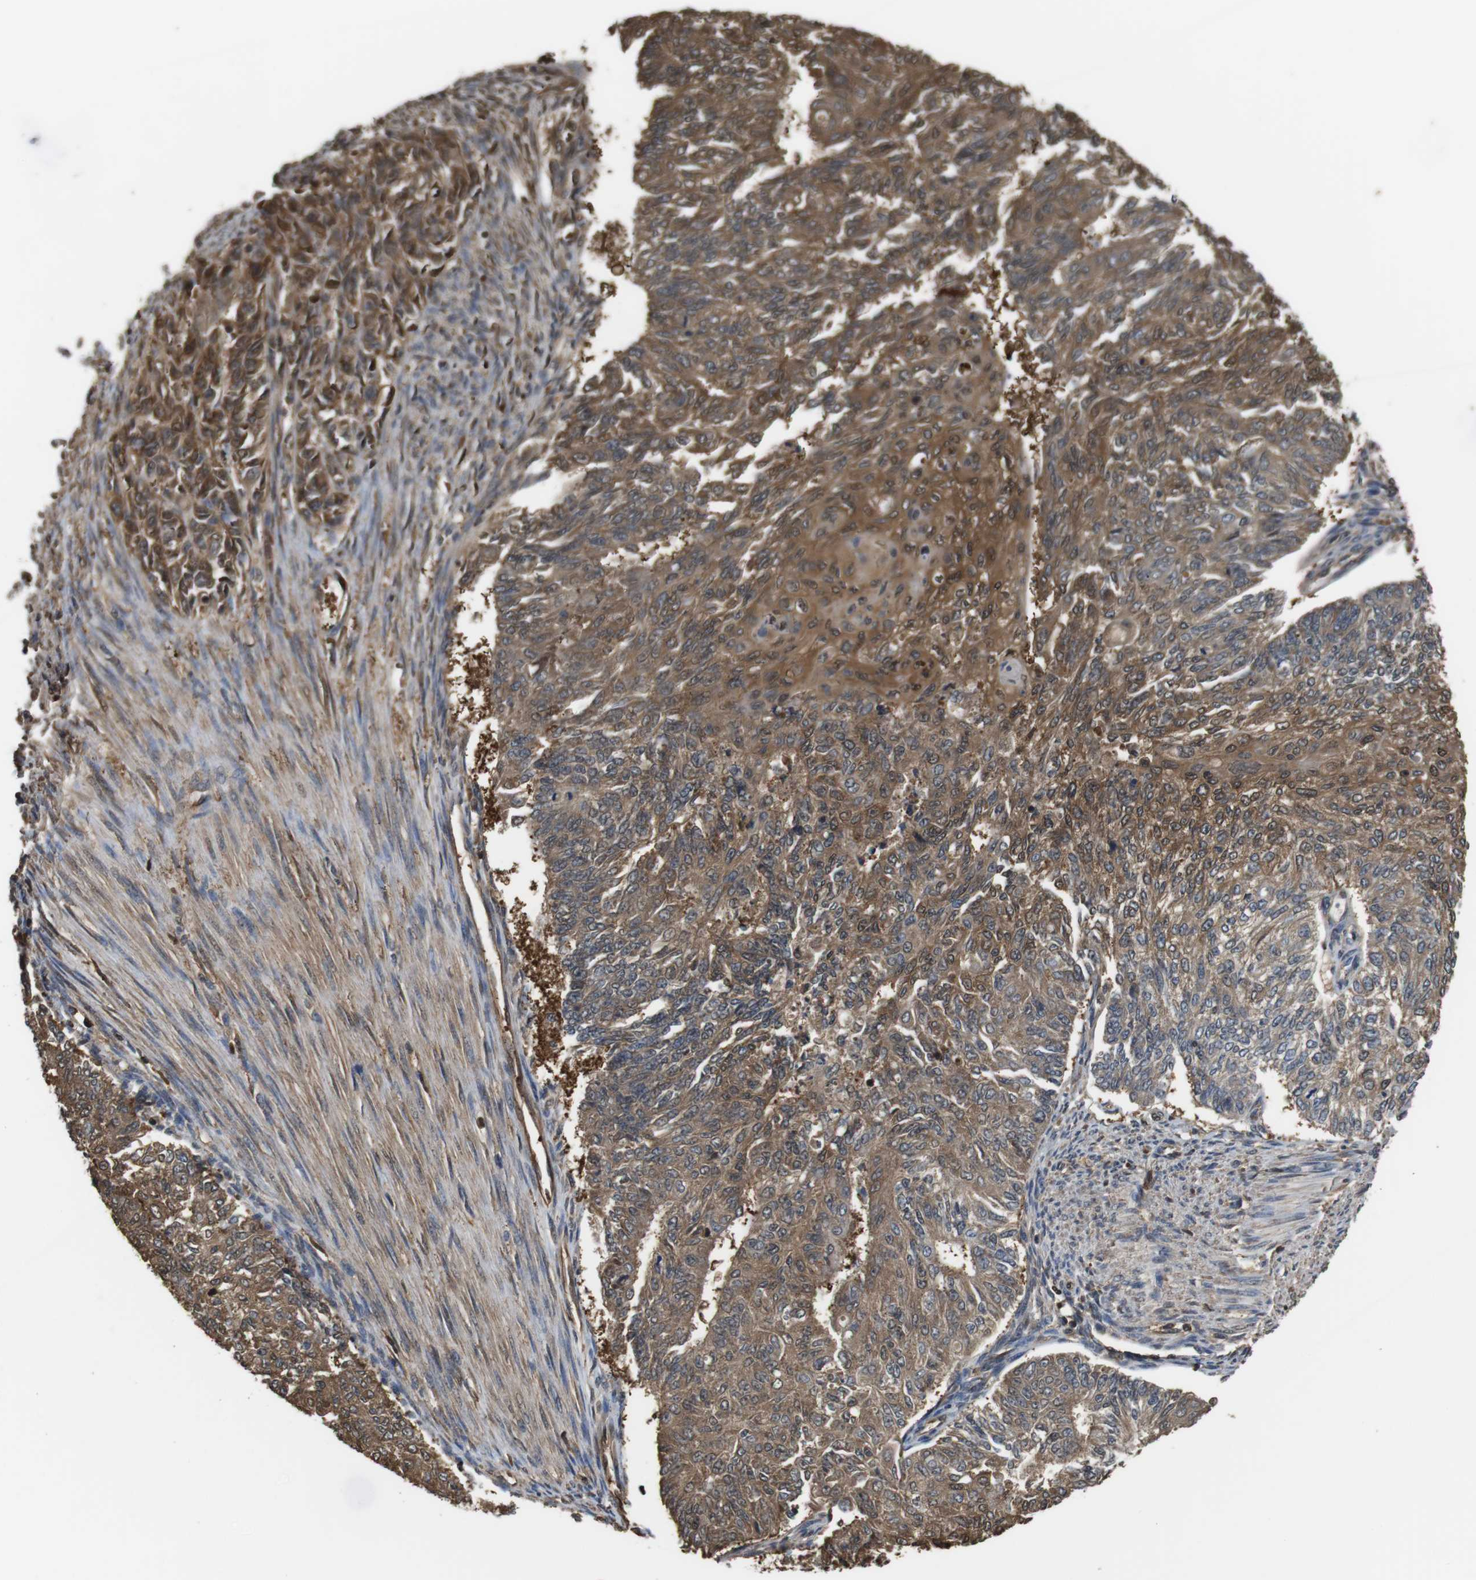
{"staining": {"intensity": "moderate", "quantity": ">75%", "location": "cytoplasmic/membranous,nuclear"}, "tissue": "endometrial cancer", "cell_type": "Tumor cells", "image_type": "cancer", "snomed": [{"axis": "morphology", "description": "Adenocarcinoma, NOS"}, {"axis": "topography", "description": "Endometrium"}], "caption": "Protein staining of endometrial cancer (adenocarcinoma) tissue displays moderate cytoplasmic/membranous and nuclear staining in approximately >75% of tumor cells.", "gene": "LDHA", "patient": {"sex": "female", "age": 32}}